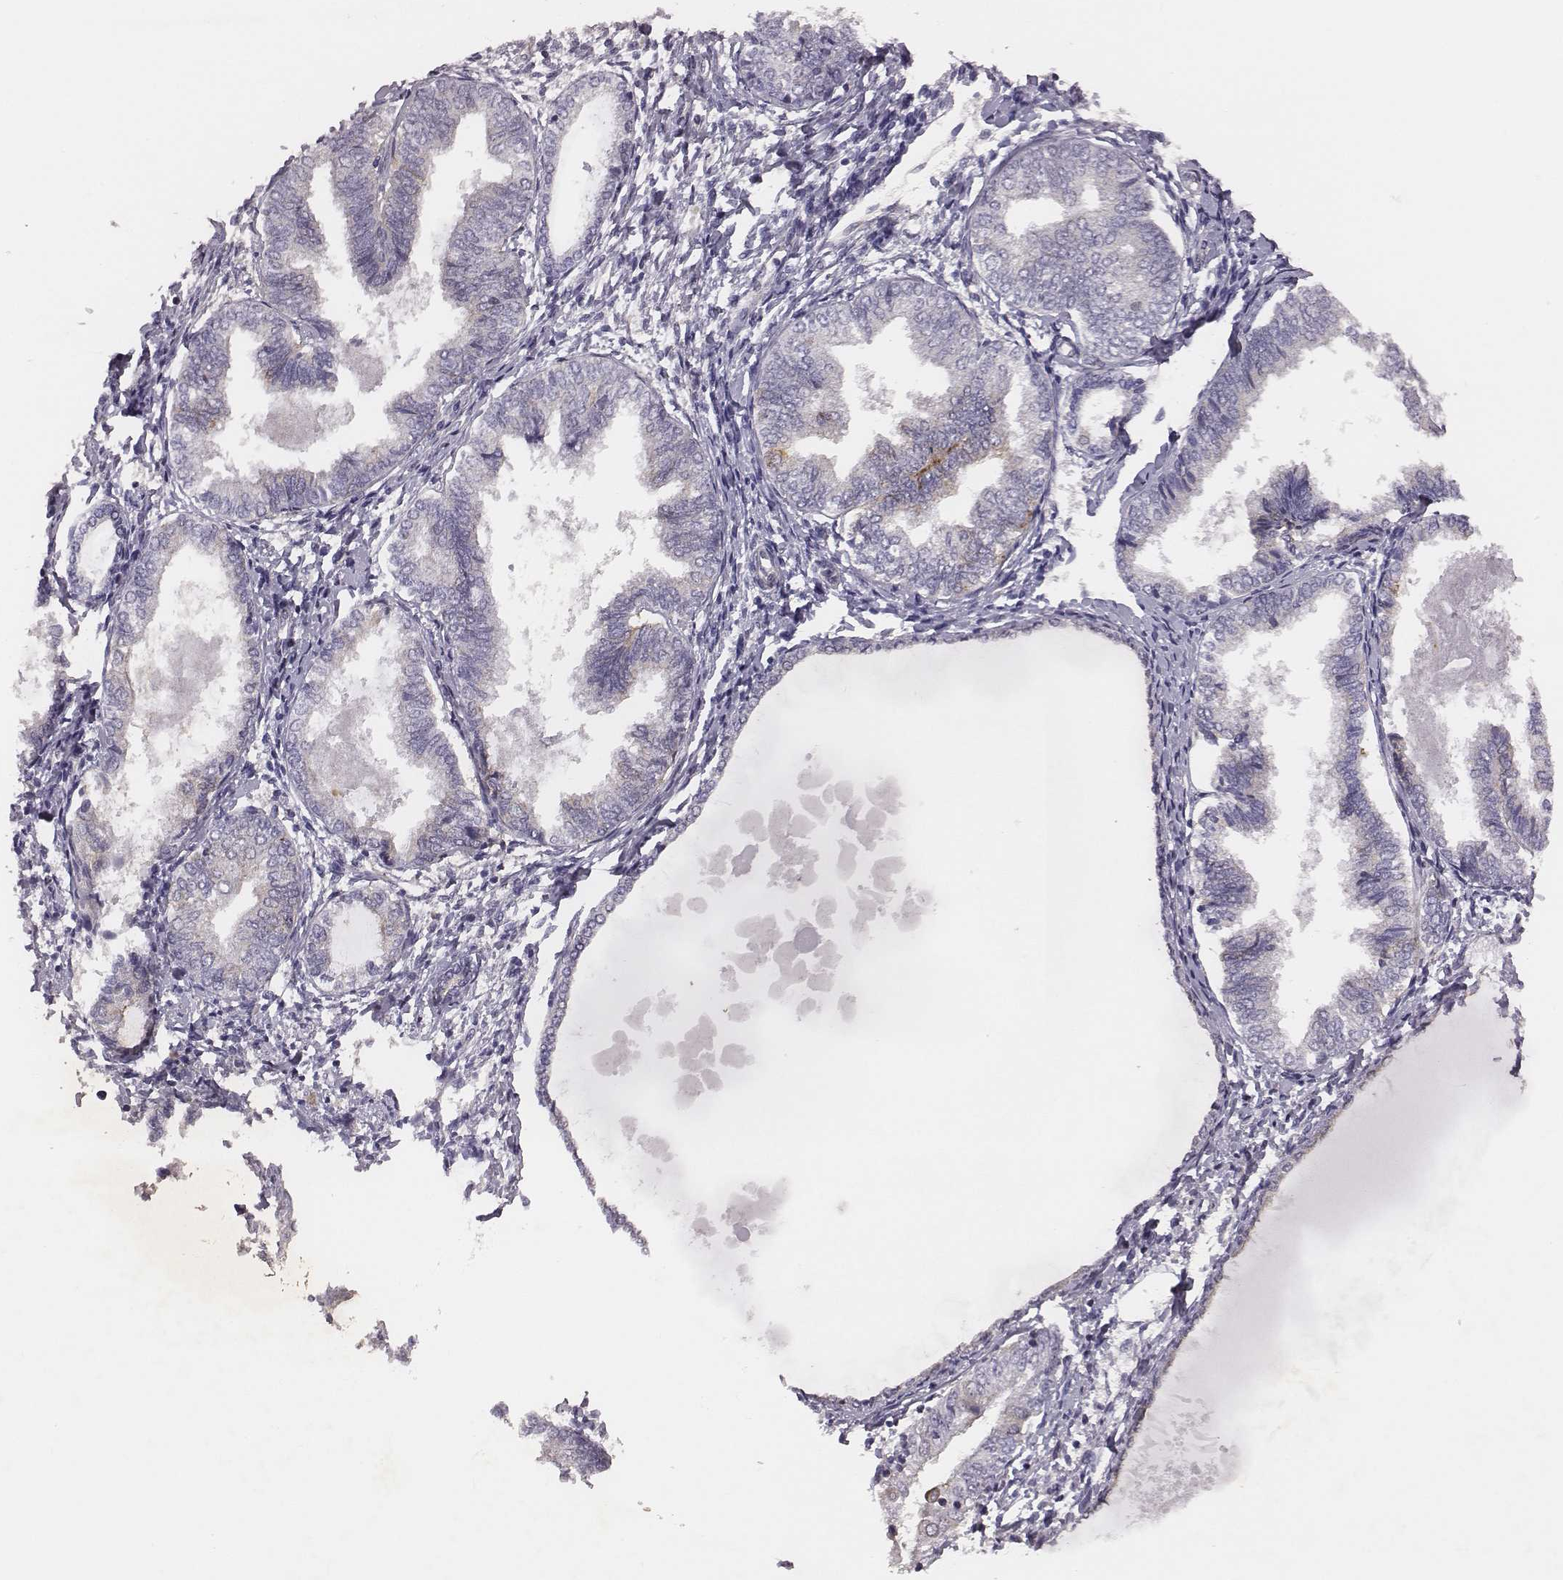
{"staining": {"intensity": "weak", "quantity": "<25%", "location": "cytoplasmic/membranous"}, "tissue": "endometrial cancer", "cell_type": "Tumor cells", "image_type": "cancer", "snomed": [{"axis": "morphology", "description": "Adenocarcinoma, NOS"}, {"axis": "topography", "description": "Endometrium"}], "caption": "This is a photomicrograph of immunohistochemistry staining of endometrial adenocarcinoma, which shows no staining in tumor cells. (Immunohistochemistry (ihc), brightfield microscopy, high magnification).", "gene": "SCARF1", "patient": {"sex": "female", "age": 68}}